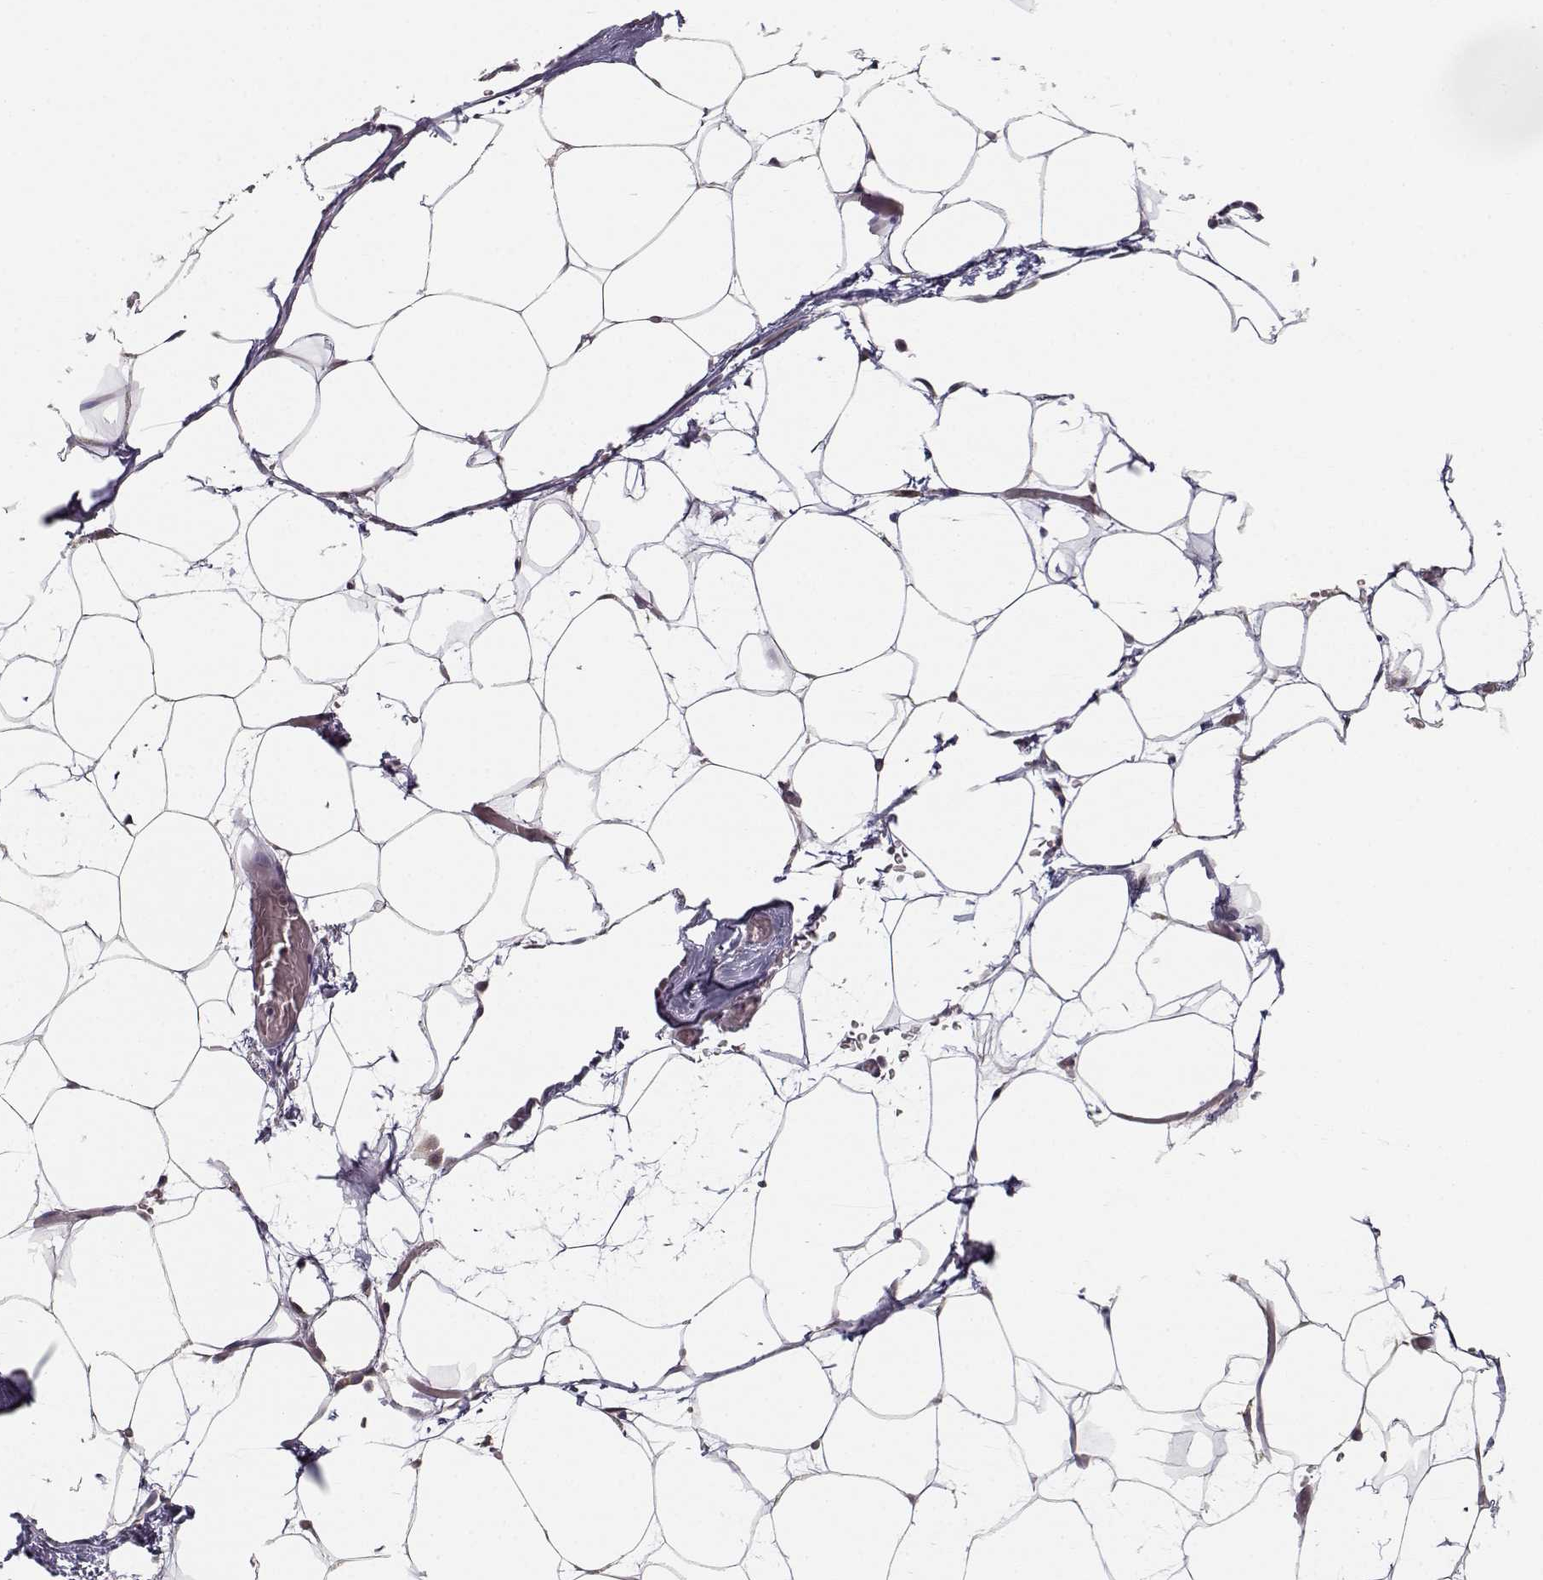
{"staining": {"intensity": "negative", "quantity": "none", "location": "none"}, "tissue": "adipose tissue", "cell_type": "Adipocytes", "image_type": "normal", "snomed": [{"axis": "morphology", "description": "Normal tissue, NOS"}, {"axis": "topography", "description": "Adipose tissue"}], "caption": "Adipocytes show no significant protein staining in benign adipose tissue.", "gene": "RGS9BP", "patient": {"sex": "male", "age": 57}}